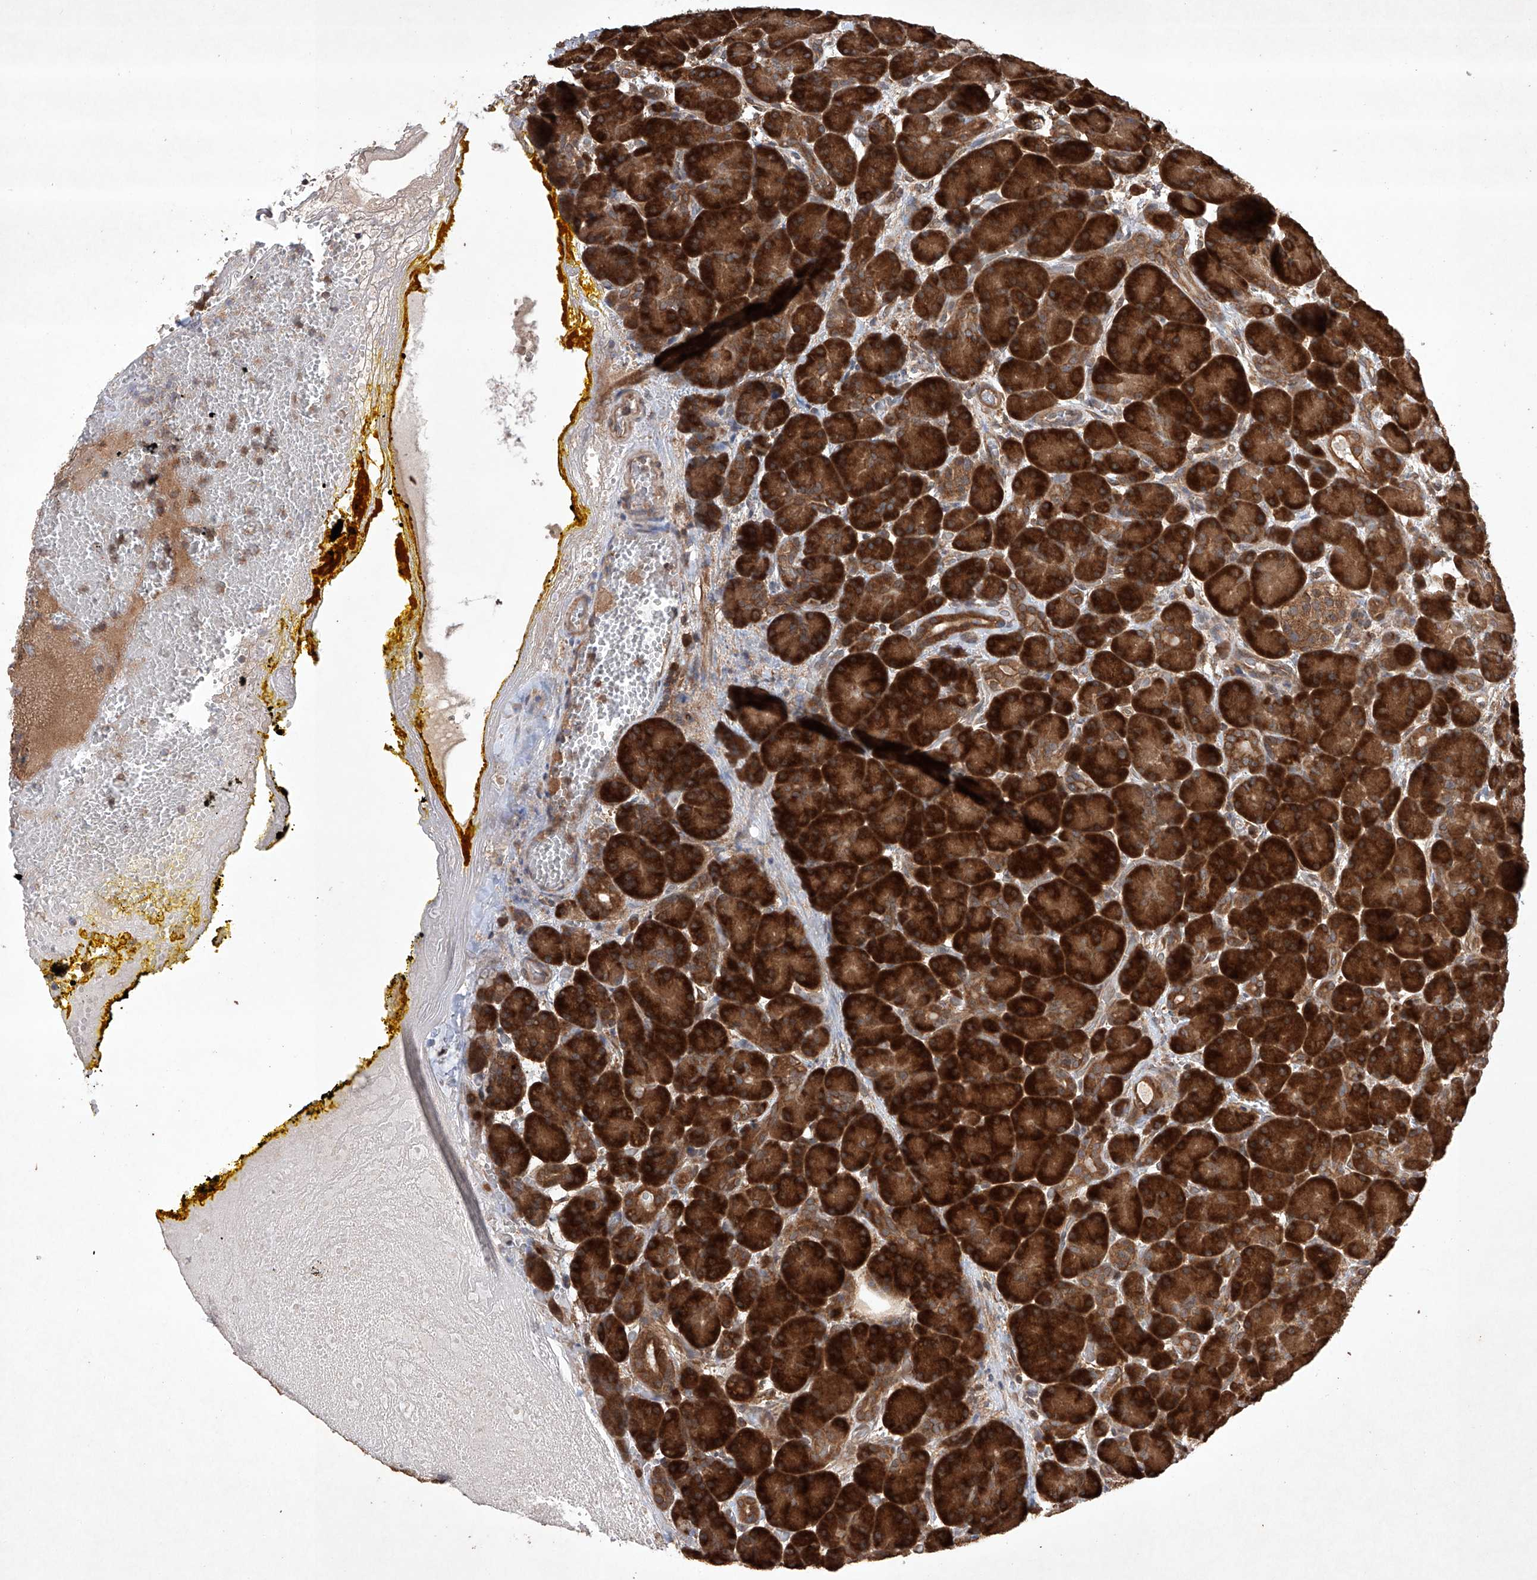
{"staining": {"intensity": "strong", "quantity": ">75%", "location": "cytoplasmic/membranous"}, "tissue": "pancreas", "cell_type": "Exocrine glandular cells", "image_type": "normal", "snomed": [{"axis": "morphology", "description": "Normal tissue, NOS"}, {"axis": "topography", "description": "Pancreas"}], "caption": "Pancreas stained with immunohistochemistry (IHC) shows strong cytoplasmic/membranous staining in approximately >75% of exocrine glandular cells. (DAB (3,3'-diaminobenzidine) IHC, brown staining for protein, blue staining for nuclei).", "gene": "LURAP1", "patient": {"sex": "male", "age": 63}}